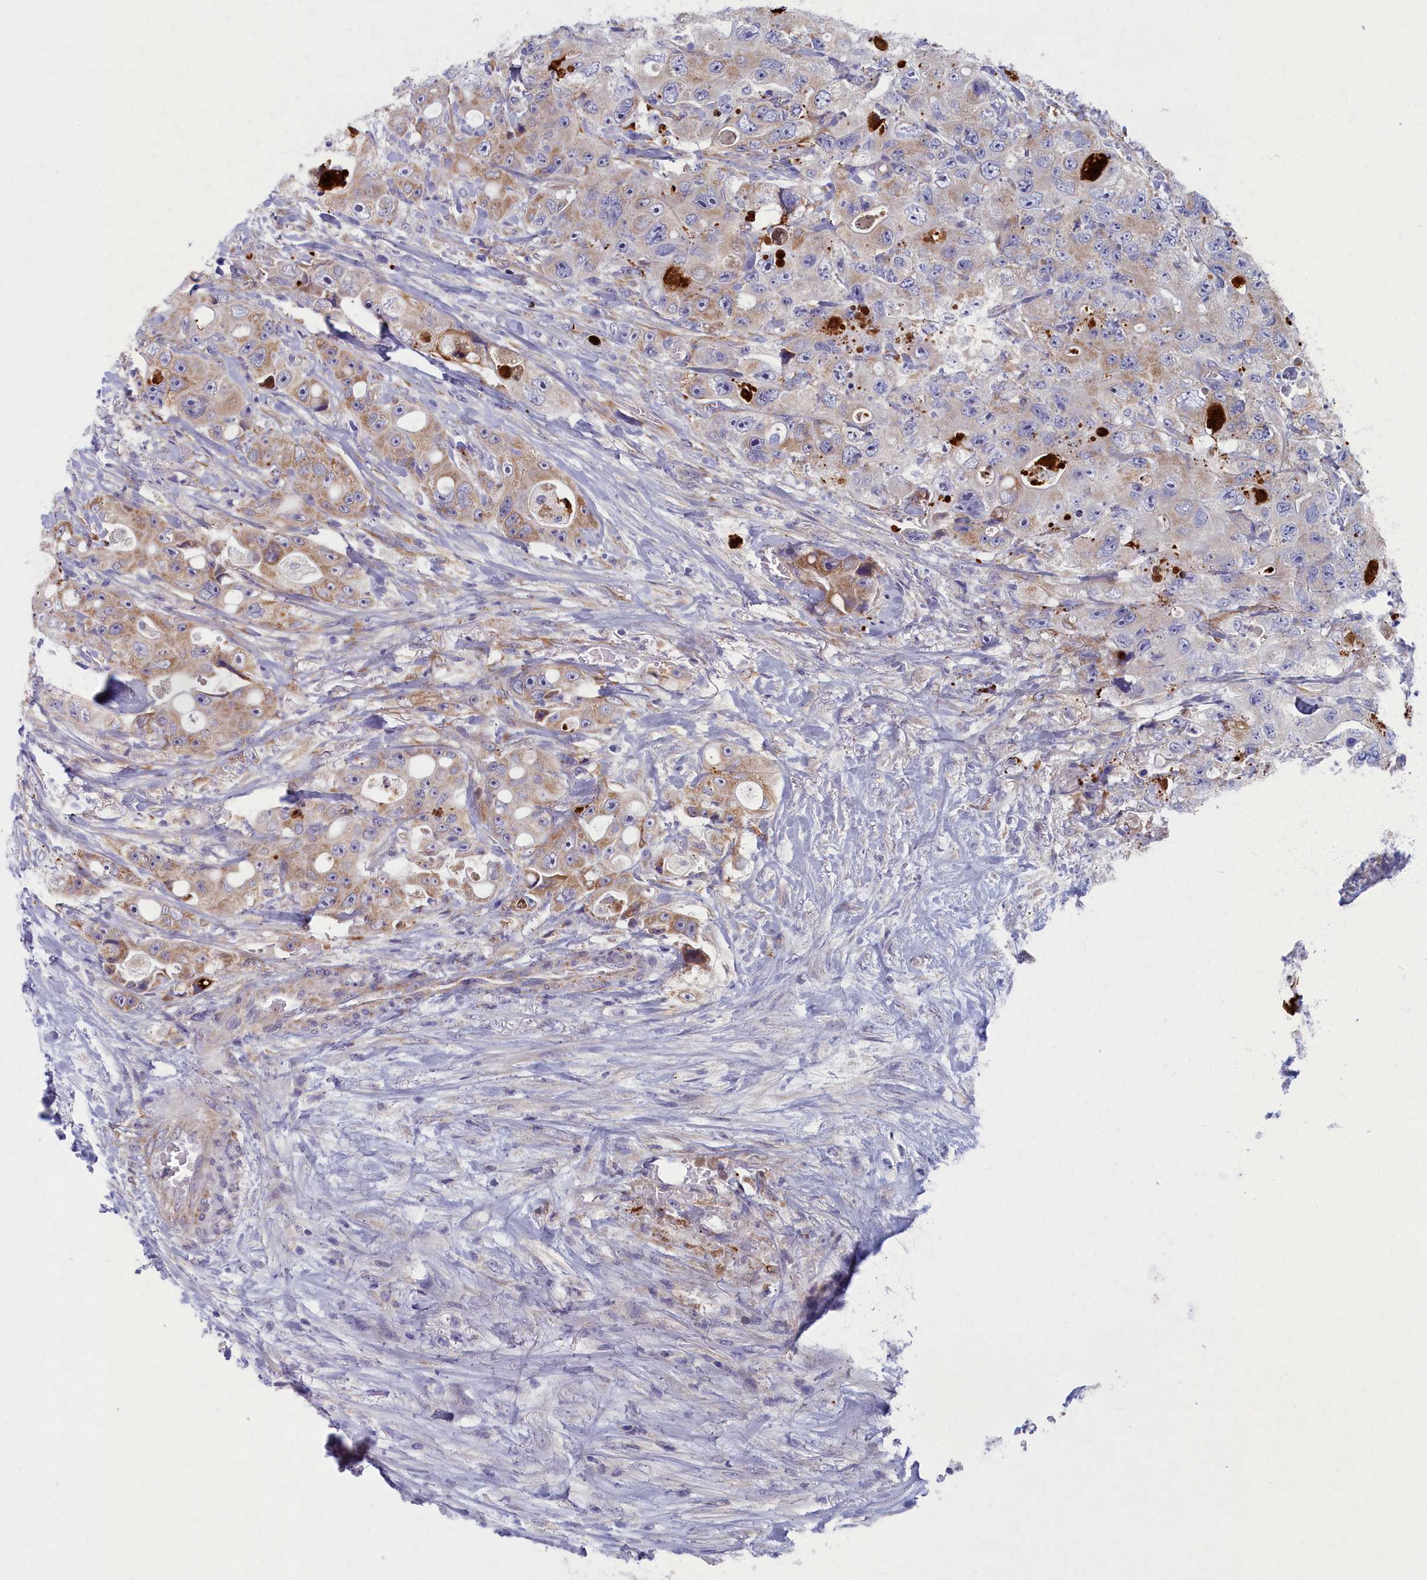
{"staining": {"intensity": "weak", "quantity": "25%-75%", "location": "cytoplasmic/membranous"}, "tissue": "colorectal cancer", "cell_type": "Tumor cells", "image_type": "cancer", "snomed": [{"axis": "morphology", "description": "Adenocarcinoma, NOS"}, {"axis": "topography", "description": "Colon"}], "caption": "A brown stain highlights weak cytoplasmic/membranous expression of a protein in colorectal cancer tumor cells.", "gene": "MRPS25", "patient": {"sex": "female", "age": 46}}